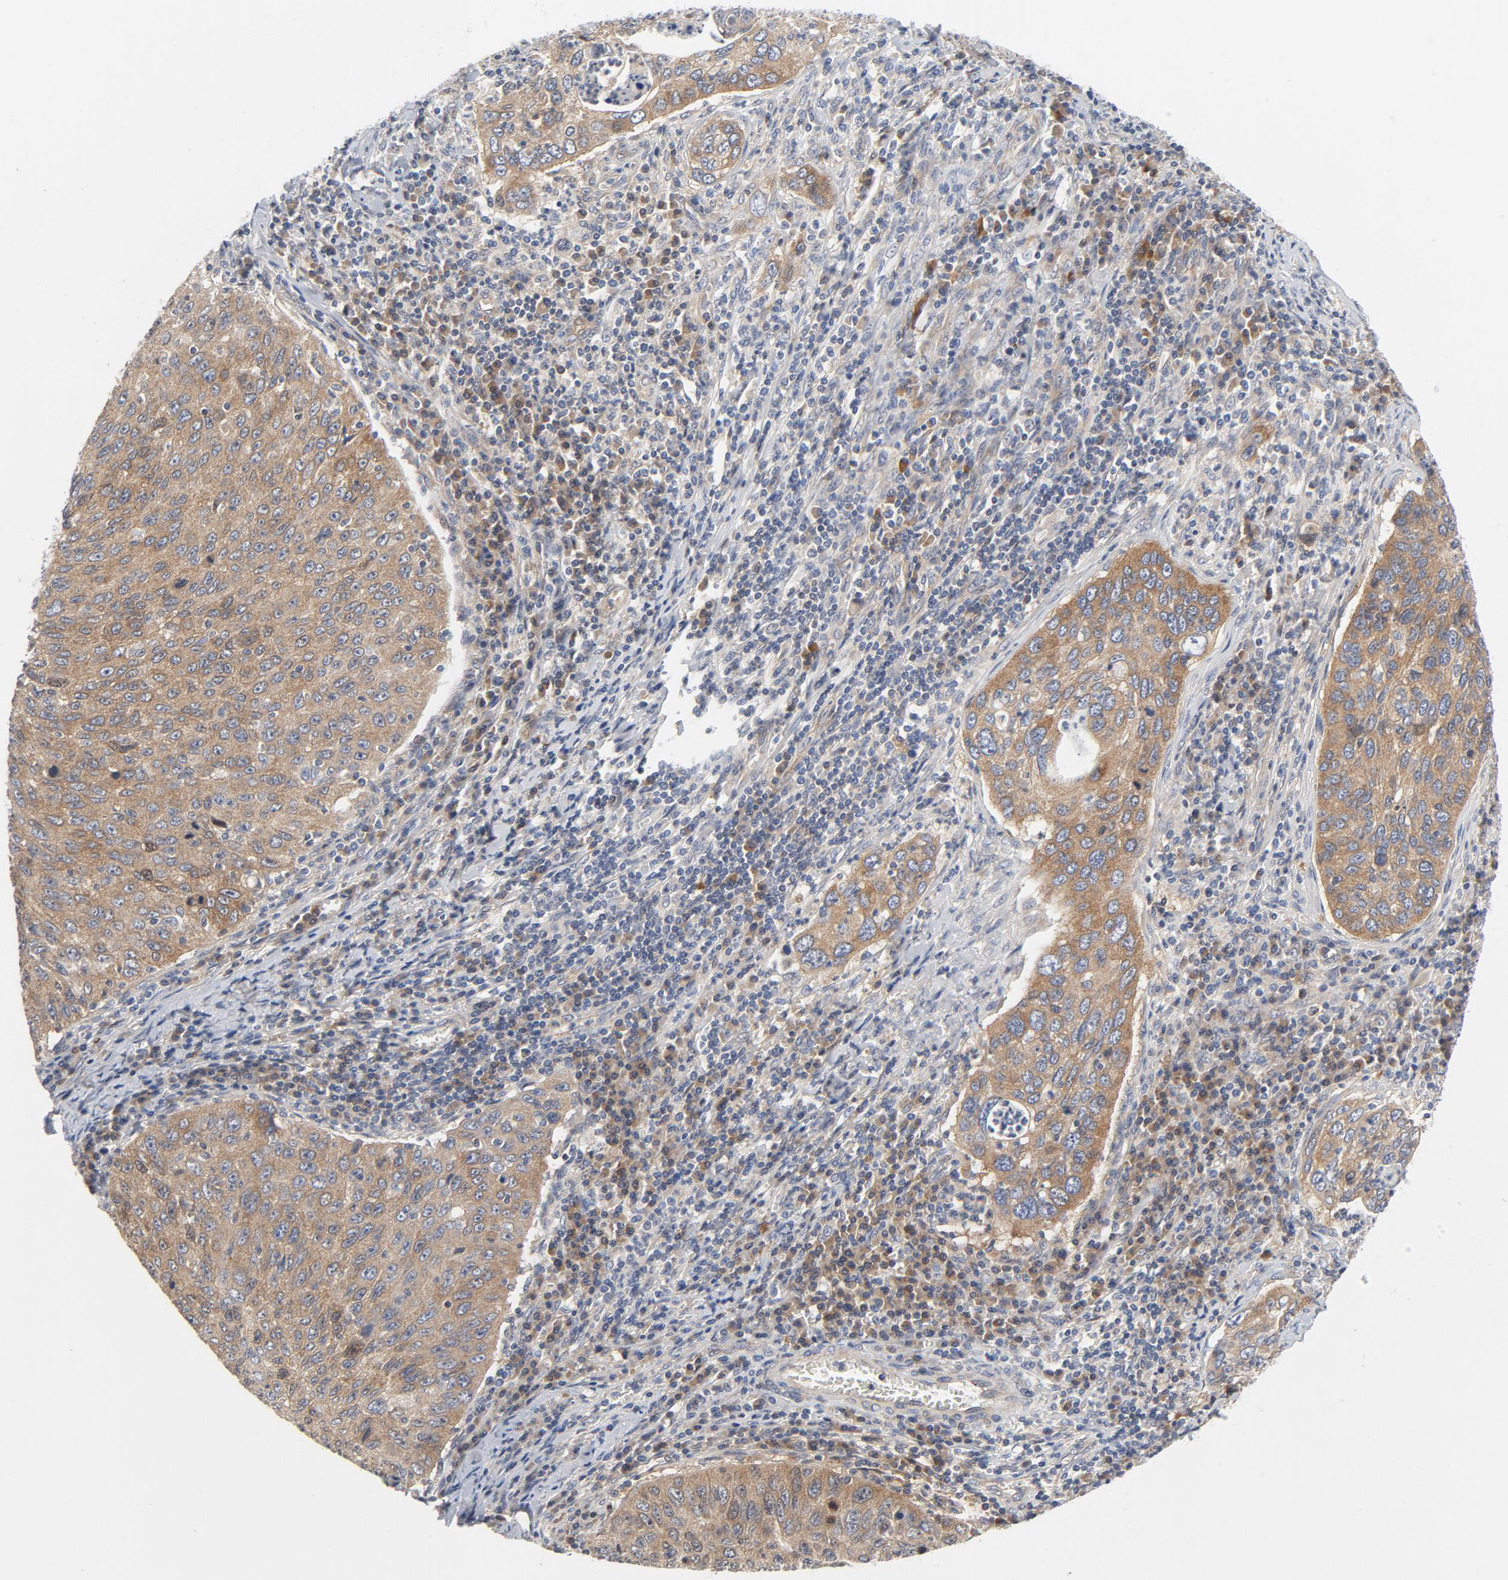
{"staining": {"intensity": "moderate", "quantity": ">75%", "location": "cytoplasmic/membranous"}, "tissue": "cervical cancer", "cell_type": "Tumor cells", "image_type": "cancer", "snomed": [{"axis": "morphology", "description": "Squamous cell carcinoma, NOS"}, {"axis": "topography", "description": "Cervix"}], "caption": "Immunohistochemistry (IHC) of human cervical cancer (squamous cell carcinoma) exhibits medium levels of moderate cytoplasmic/membranous positivity in approximately >75% of tumor cells. The staining was performed using DAB to visualize the protein expression in brown, while the nuclei were stained in blue with hematoxylin (Magnification: 20x).", "gene": "BAD", "patient": {"sex": "female", "age": 53}}